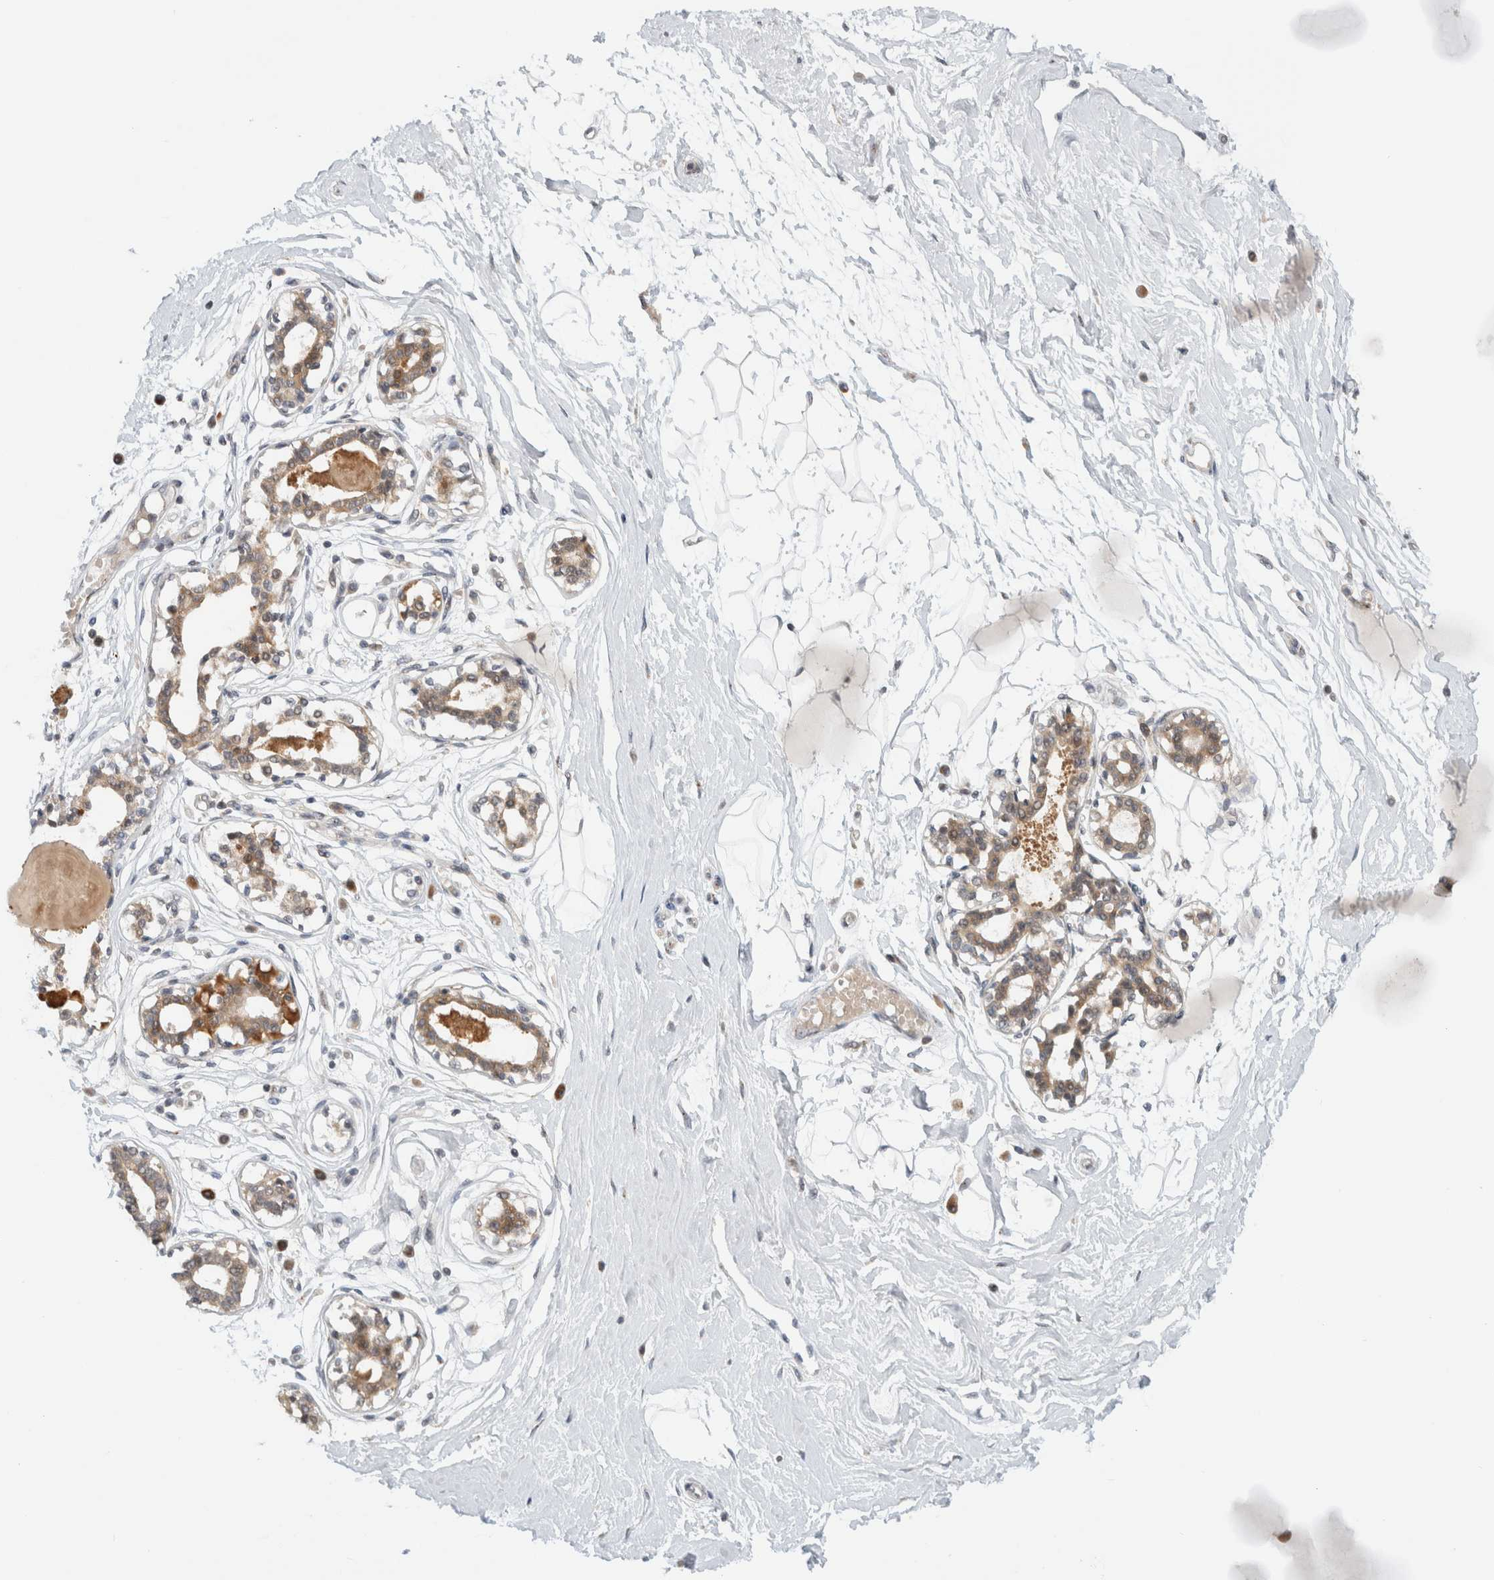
{"staining": {"intensity": "negative", "quantity": "none", "location": "none"}, "tissue": "breast", "cell_type": "Adipocytes", "image_type": "normal", "snomed": [{"axis": "morphology", "description": "Normal tissue, NOS"}, {"axis": "topography", "description": "Breast"}], "caption": "A high-resolution histopathology image shows IHC staining of unremarkable breast, which shows no significant expression in adipocytes.", "gene": "CMC2", "patient": {"sex": "female", "age": 45}}